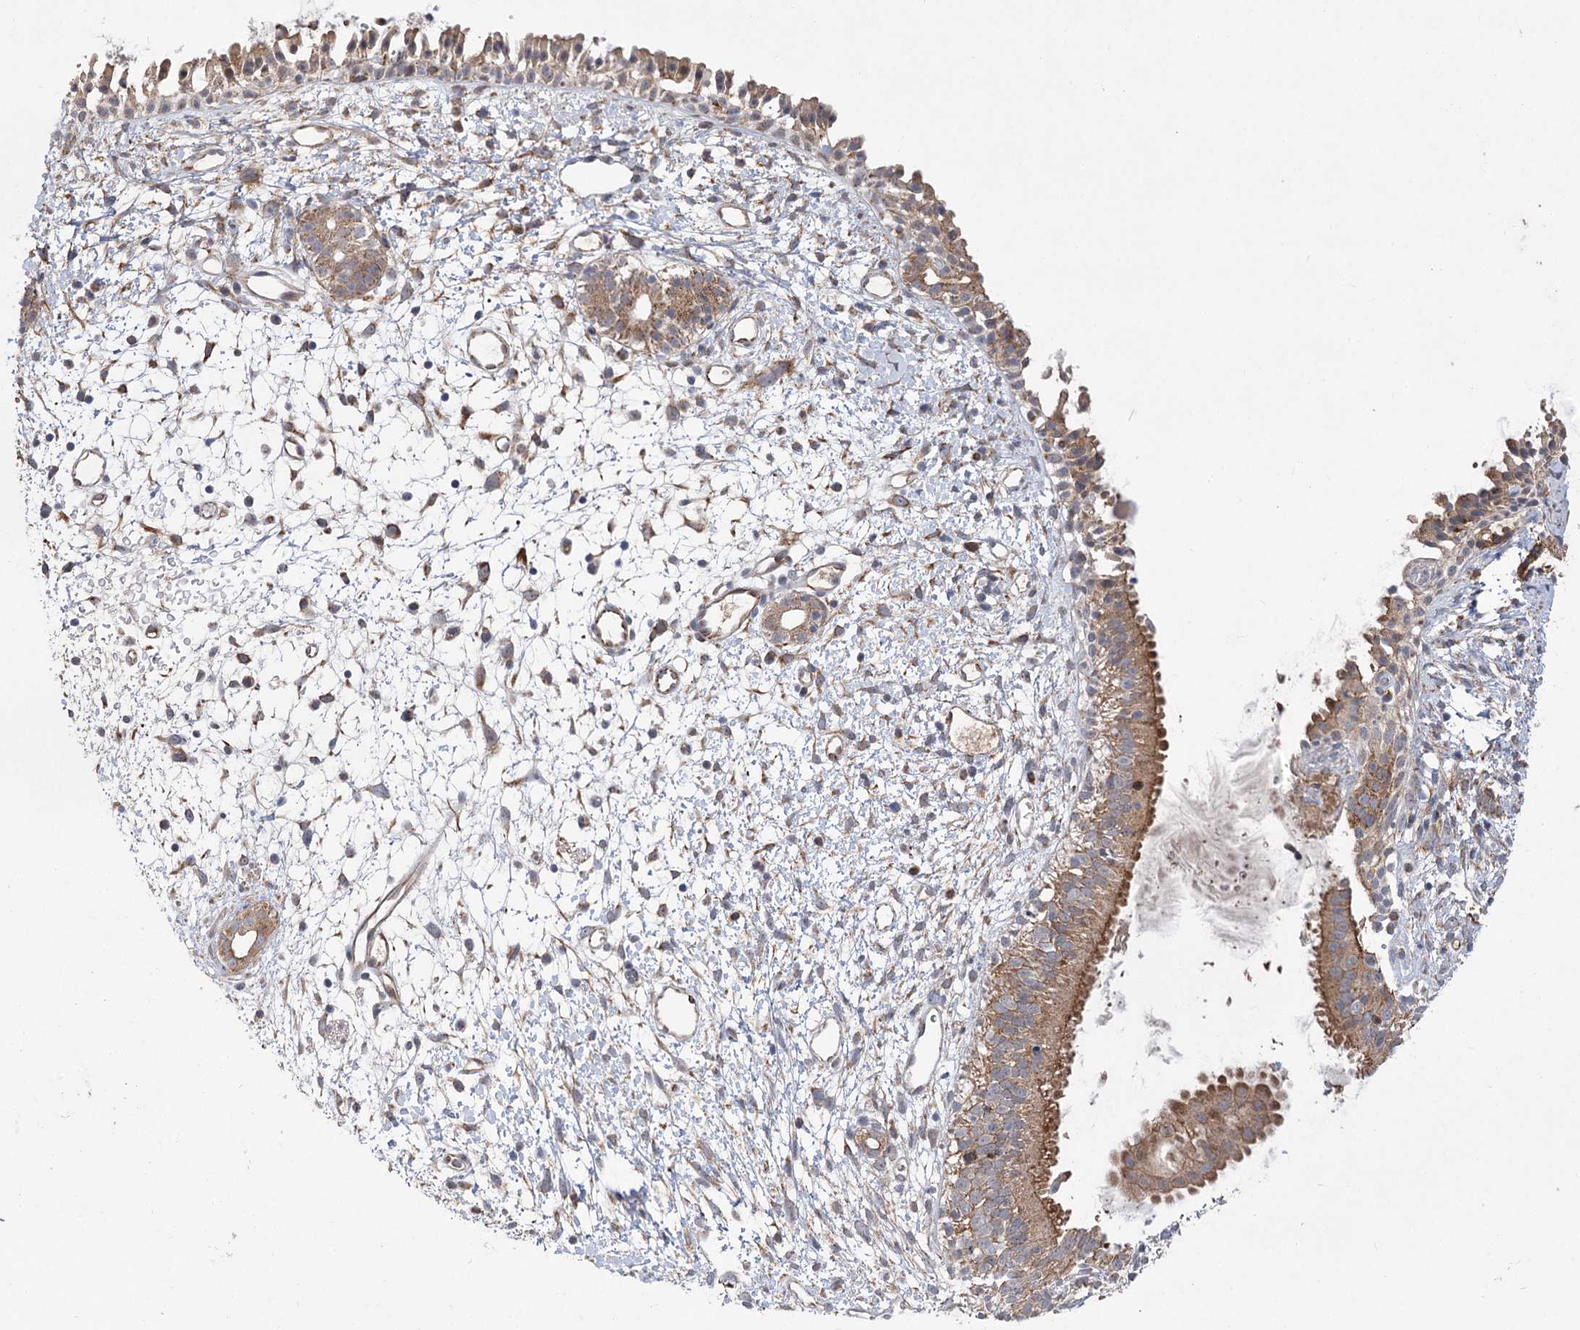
{"staining": {"intensity": "moderate", "quantity": ">75%", "location": "cytoplasmic/membranous"}, "tissue": "nasopharynx", "cell_type": "Respiratory epithelial cells", "image_type": "normal", "snomed": [{"axis": "morphology", "description": "Normal tissue, NOS"}, {"axis": "topography", "description": "Nasopharynx"}], "caption": "Immunohistochemical staining of normal human nasopharynx demonstrates >75% levels of moderate cytoplasmic/membranous protein staining in about >75% of respiratory epithelial cells.", "gene": "ECHDC3", "patient": {"sex": "male", "age": 22}}